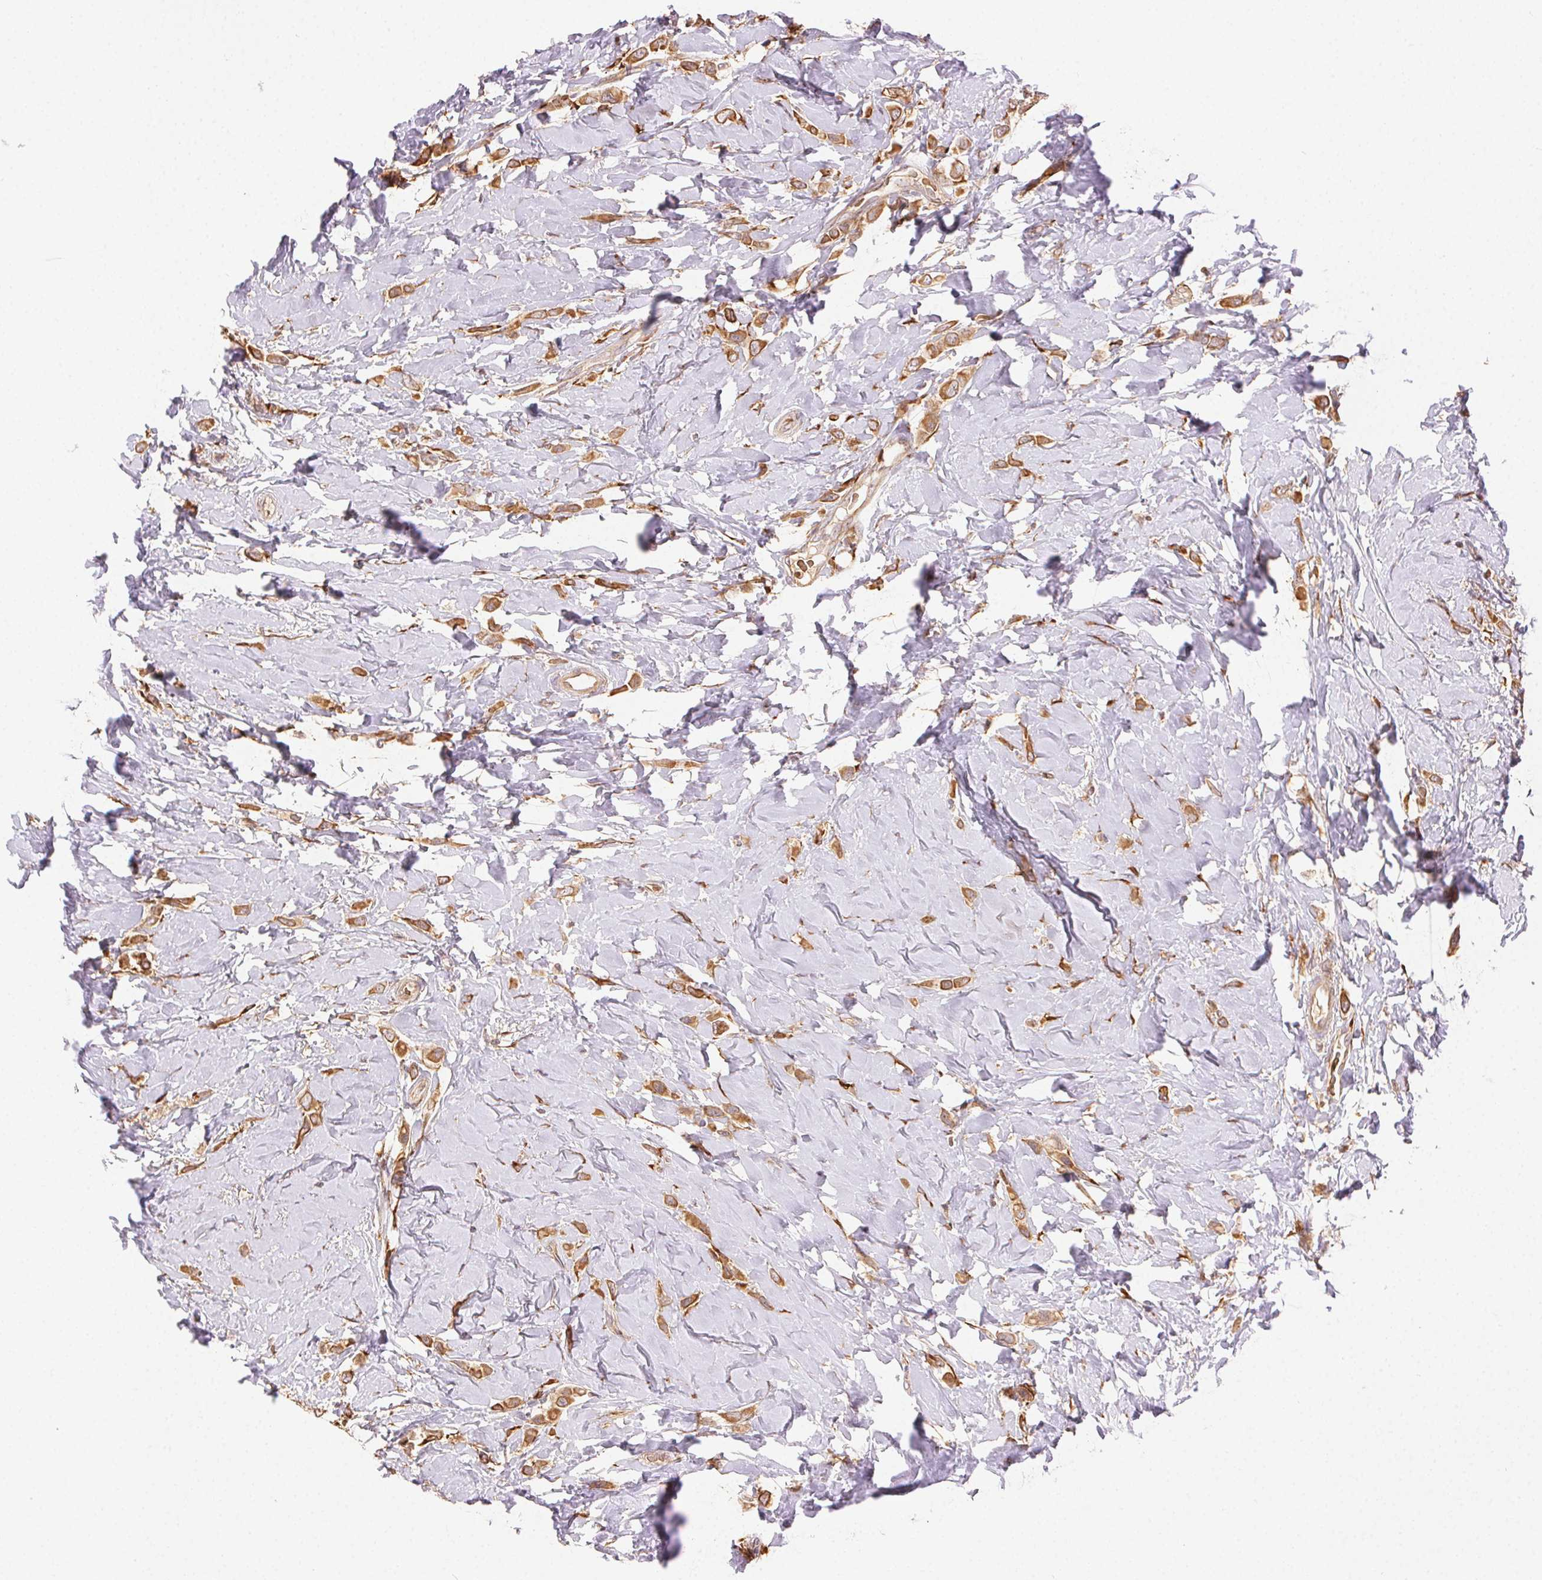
{"staining": {"intensity": "moderate", "quantity": ">75%", "location": "cytoplasmic/membranous"}, "tissue": "breast cancer", "cell_type": "Tumor cells", "image_type": "cancer", "snomed": [{"axis": "morphology", "description": "Lobular carcinoma"}, {"axis": "topography", "description": "Breast"}], "caption": "A medium amount of moderate cytoplasmic/membranous staining is seen in approximately >75% of tumor cells in breast cancer tissue.", "gene": "KLHL15", "patient": {"sex": "female", "age": 66}}